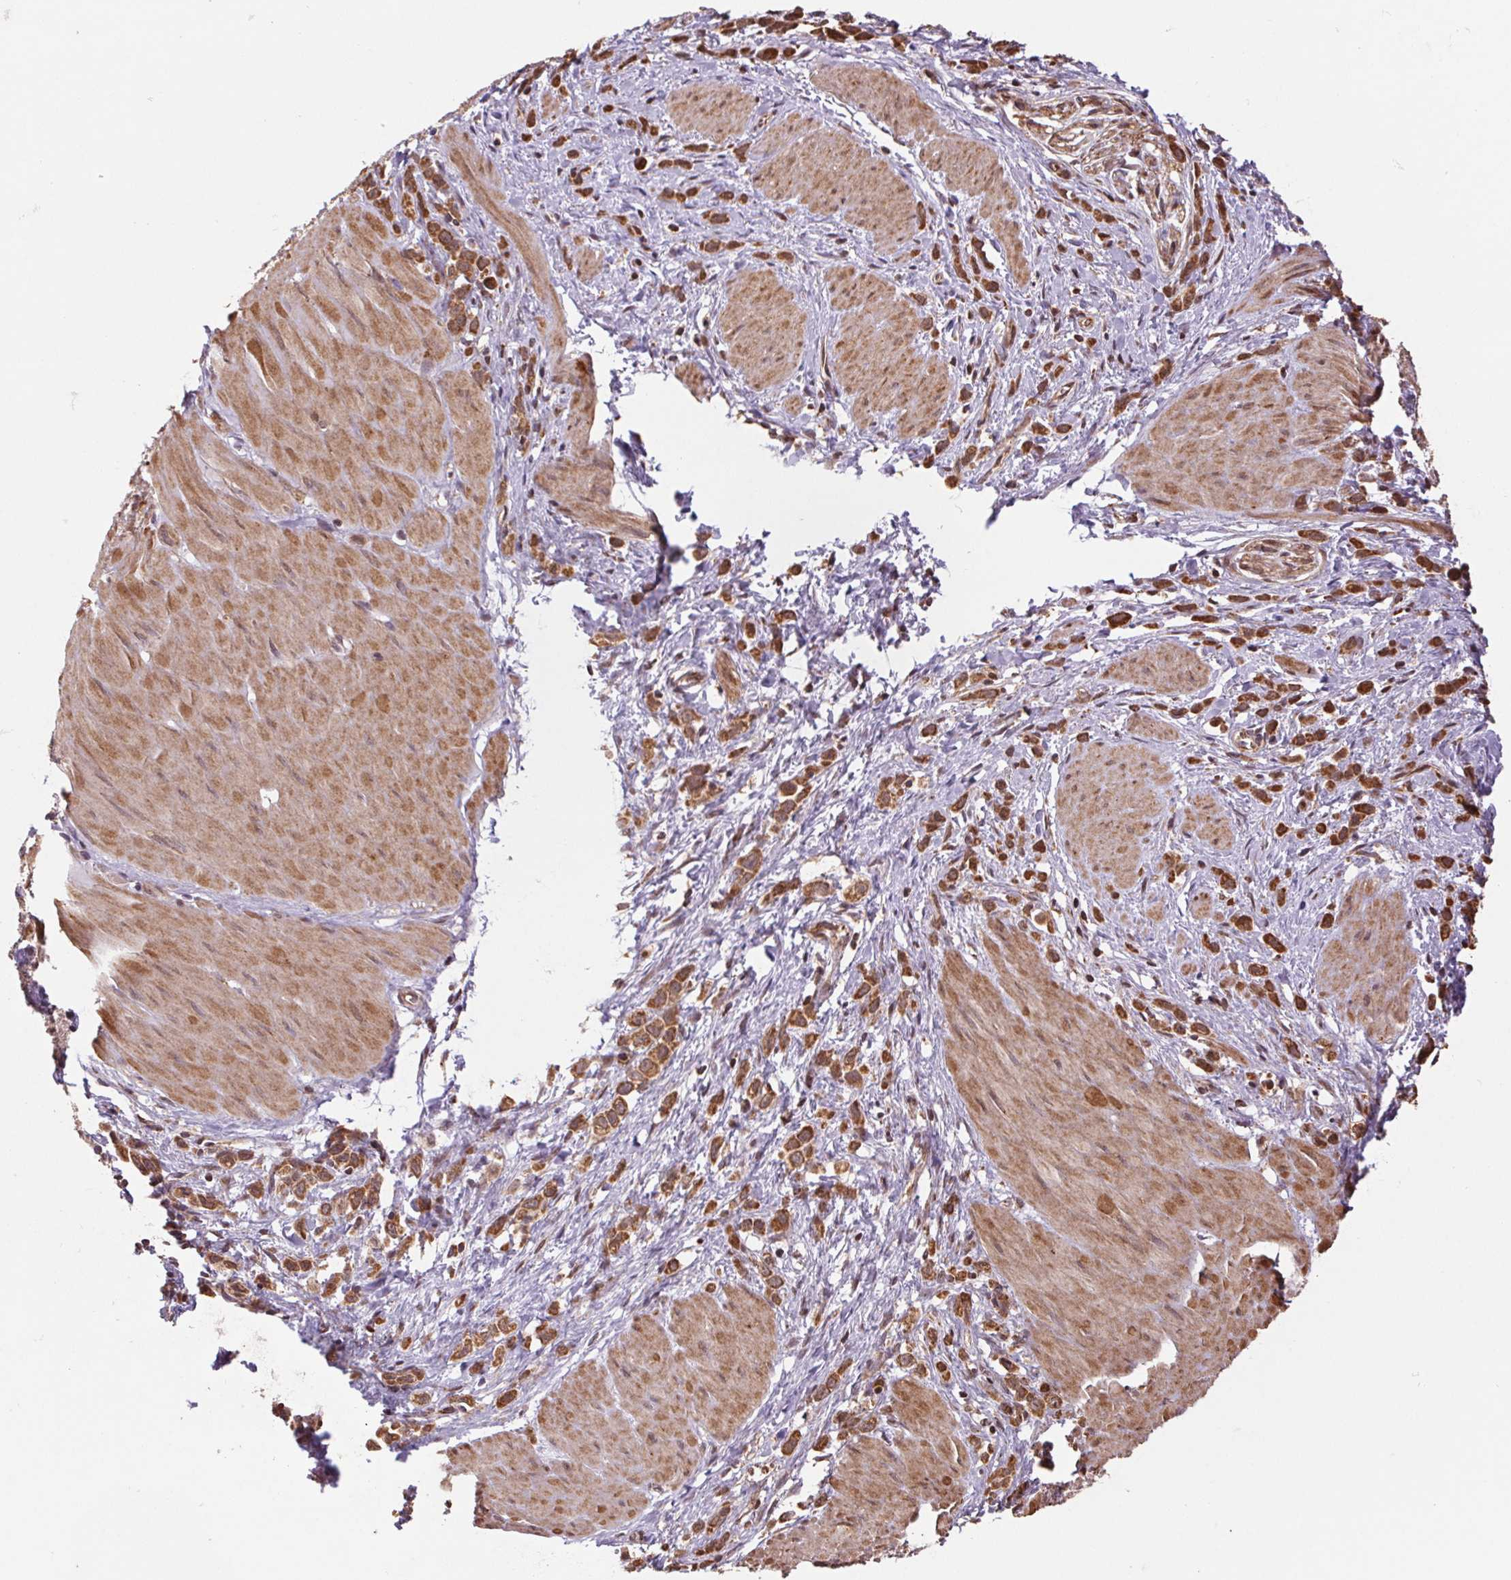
{"staining": {"intensity": "strong", "quantity": ">75%", "location": "cytoplasmic/membranous"}, "tissue": "stomach cancer", "cell_type": "Tumor cells", "image_type": "cancer", "snomed": [{"axis": "morphology", "description": "Adenocarcinoma, NOS"}, {"axis": "topography", "description": "Stomach"}], "caption": "DAB (3,3'-diaminobenzidine) immunohistochemical staining of stomach cancer (adenocarcinoma) exhibits strong cytoplasmic/membranous protein positivity in approximately >75% of tumor cells.", "gene": "PDHA1", "patient": {"sex": "male", "age": 47}}